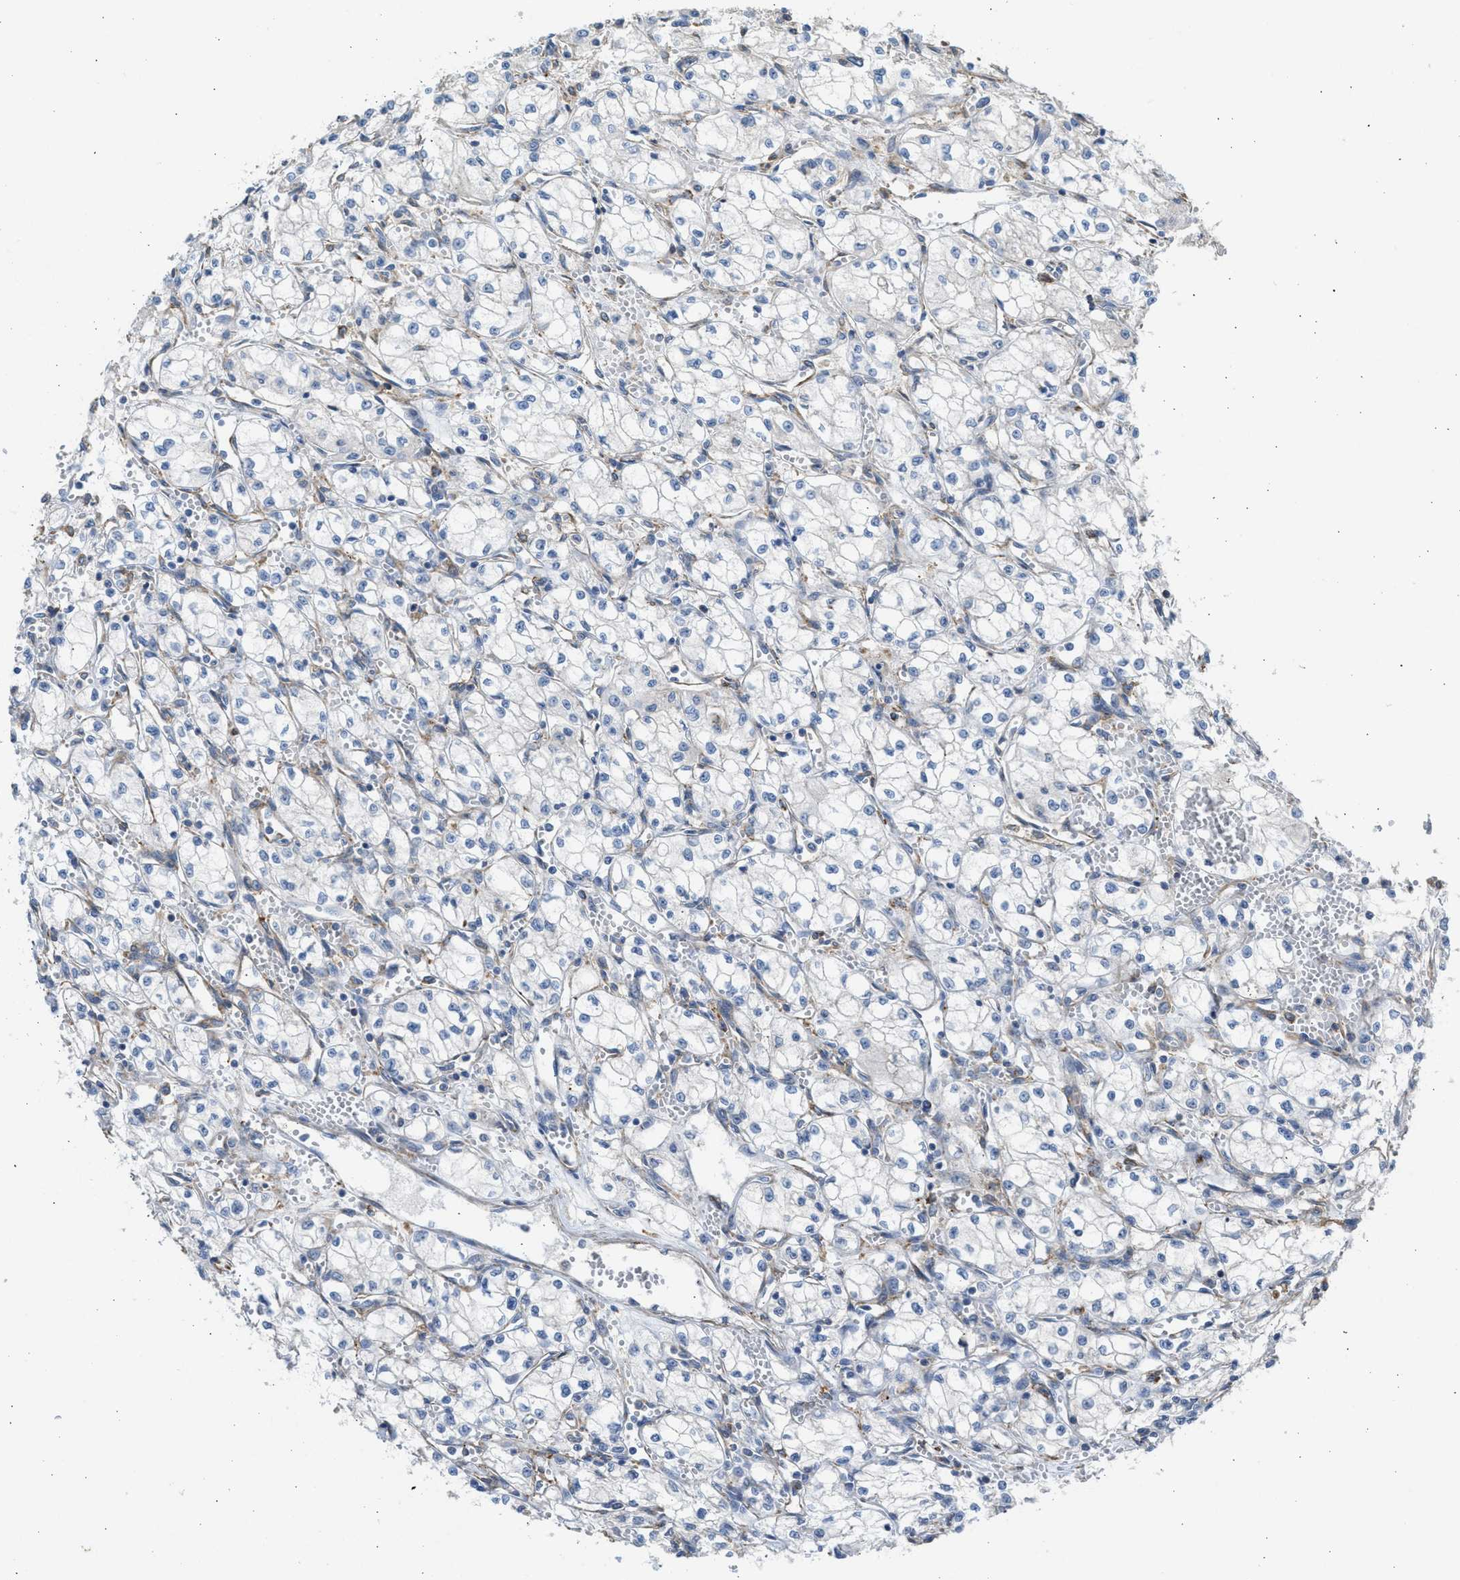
{"staining": {"intensity": "negative", "quantity": "none", "location": "none"}, "tissue": "renal cancer", "cell_type": "Tumor cells", "image_type": "cancer", "snomed": [{"axis": "morphology", "description": "Normal tissue, NOS"}, {"axis": "morphology", "description": "Adenocarcinoma, NOS"}, {"axis": "topography", "description": "Kidney"}], "caption": "IHC photomicrograph of neoplastic tissue: adenocarcinoma (renal) stained with DAB displays no significant protein expression in tumor cells.", "gene": "PCNX3", "patient": {"sex": "male", "age": 59}}